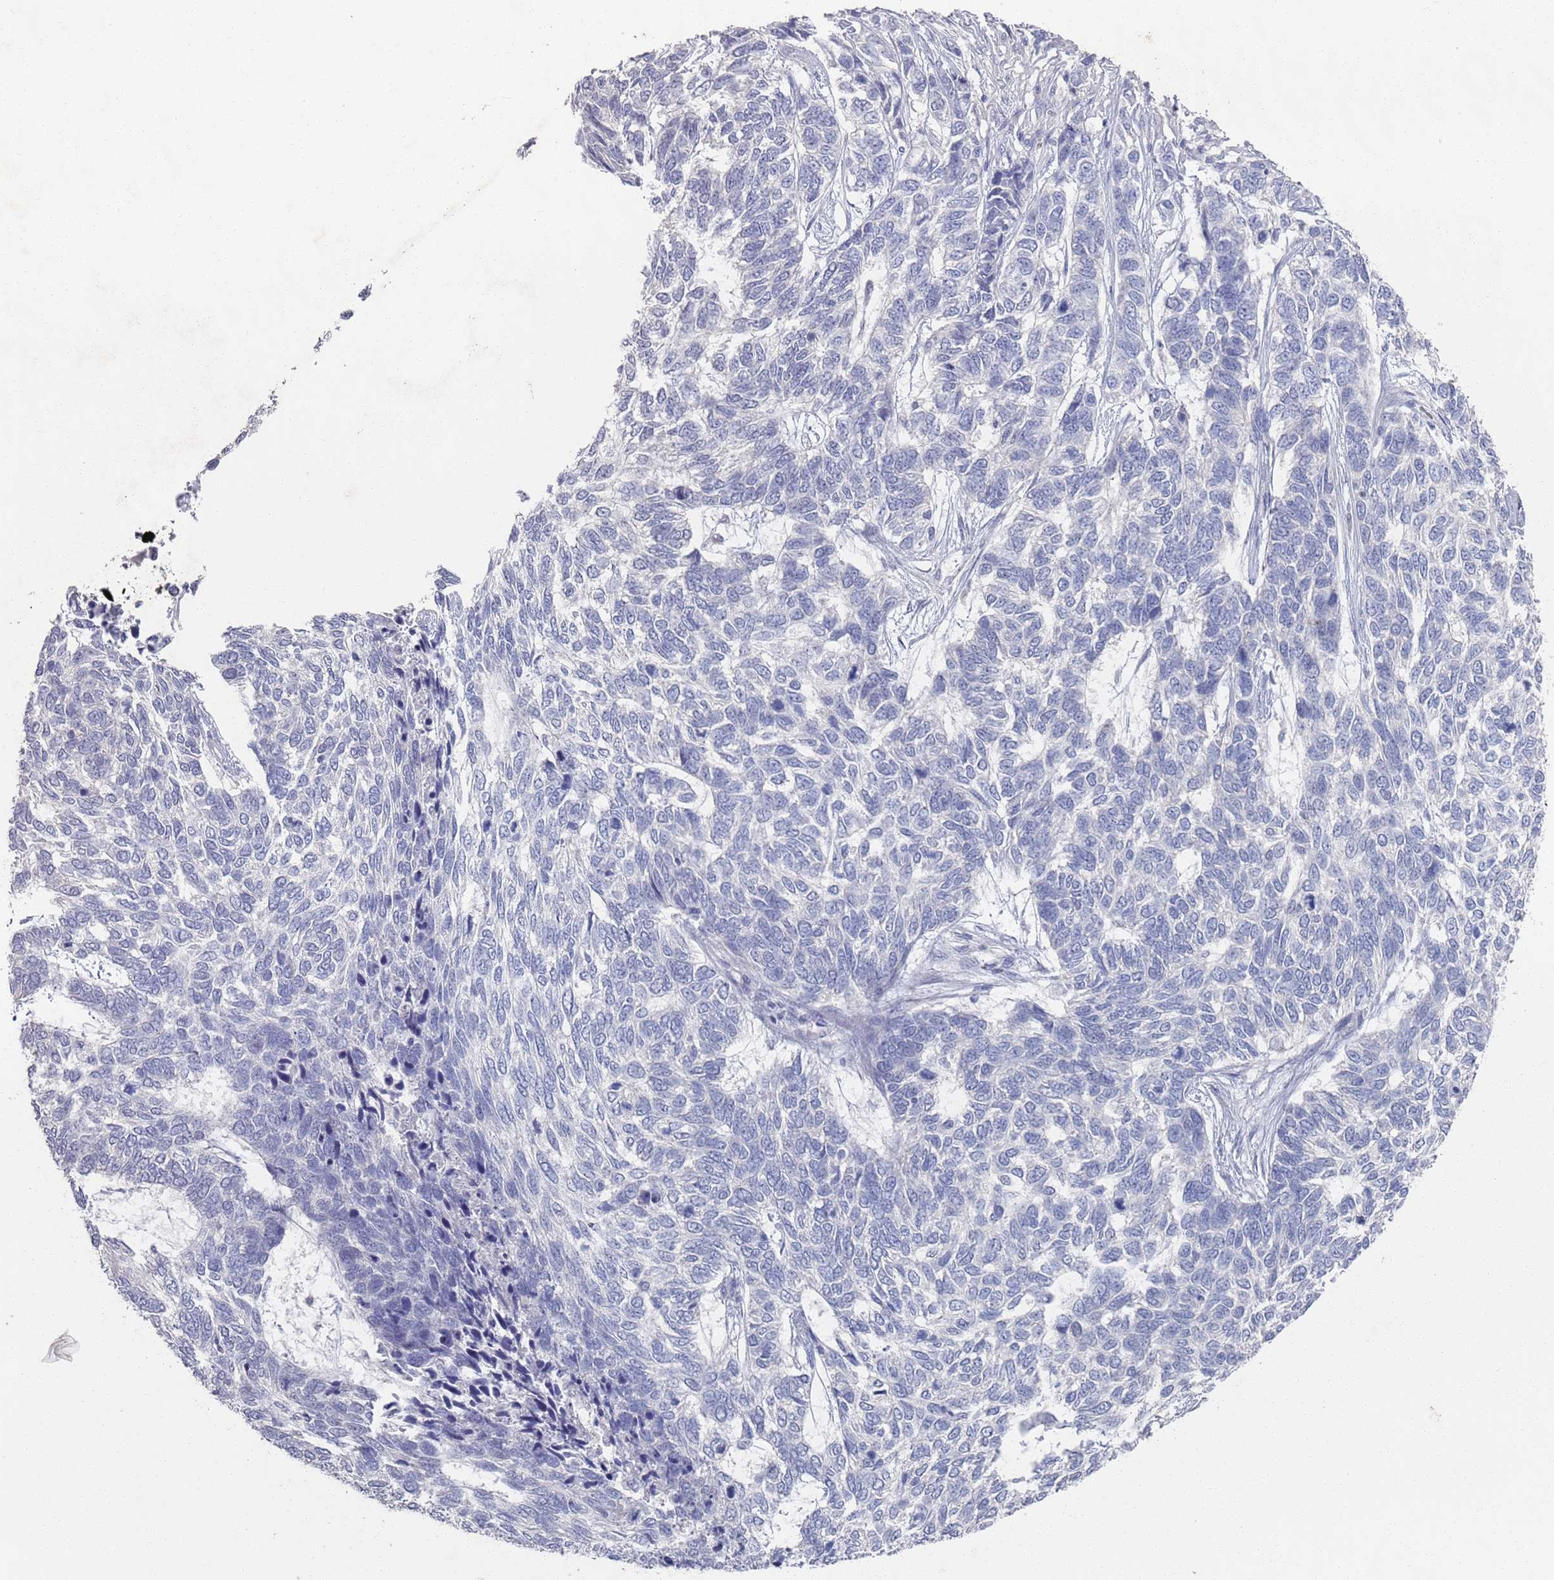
{"staining": {"intensity": "negative", "quantity": "none", "location": "none"}, "tissue": "skin cancer", "cell_type": "Tumor cells", "image_type": "cancer", "snomed": [{"axis": "morphology", "description": "Basal cell carcinoma"}, {"axis": "topography", "description": "Skin"}], "caption": "High magnification brightfield microscopy of skin cancer stained with DAB (3,3'-diaminobenzidine) (brown) and counterstained with hematoxylin (blue): tumor cells show no significant positivity.", "gene": "PROM2", "patient": {"sex": "female", "age": 65}}